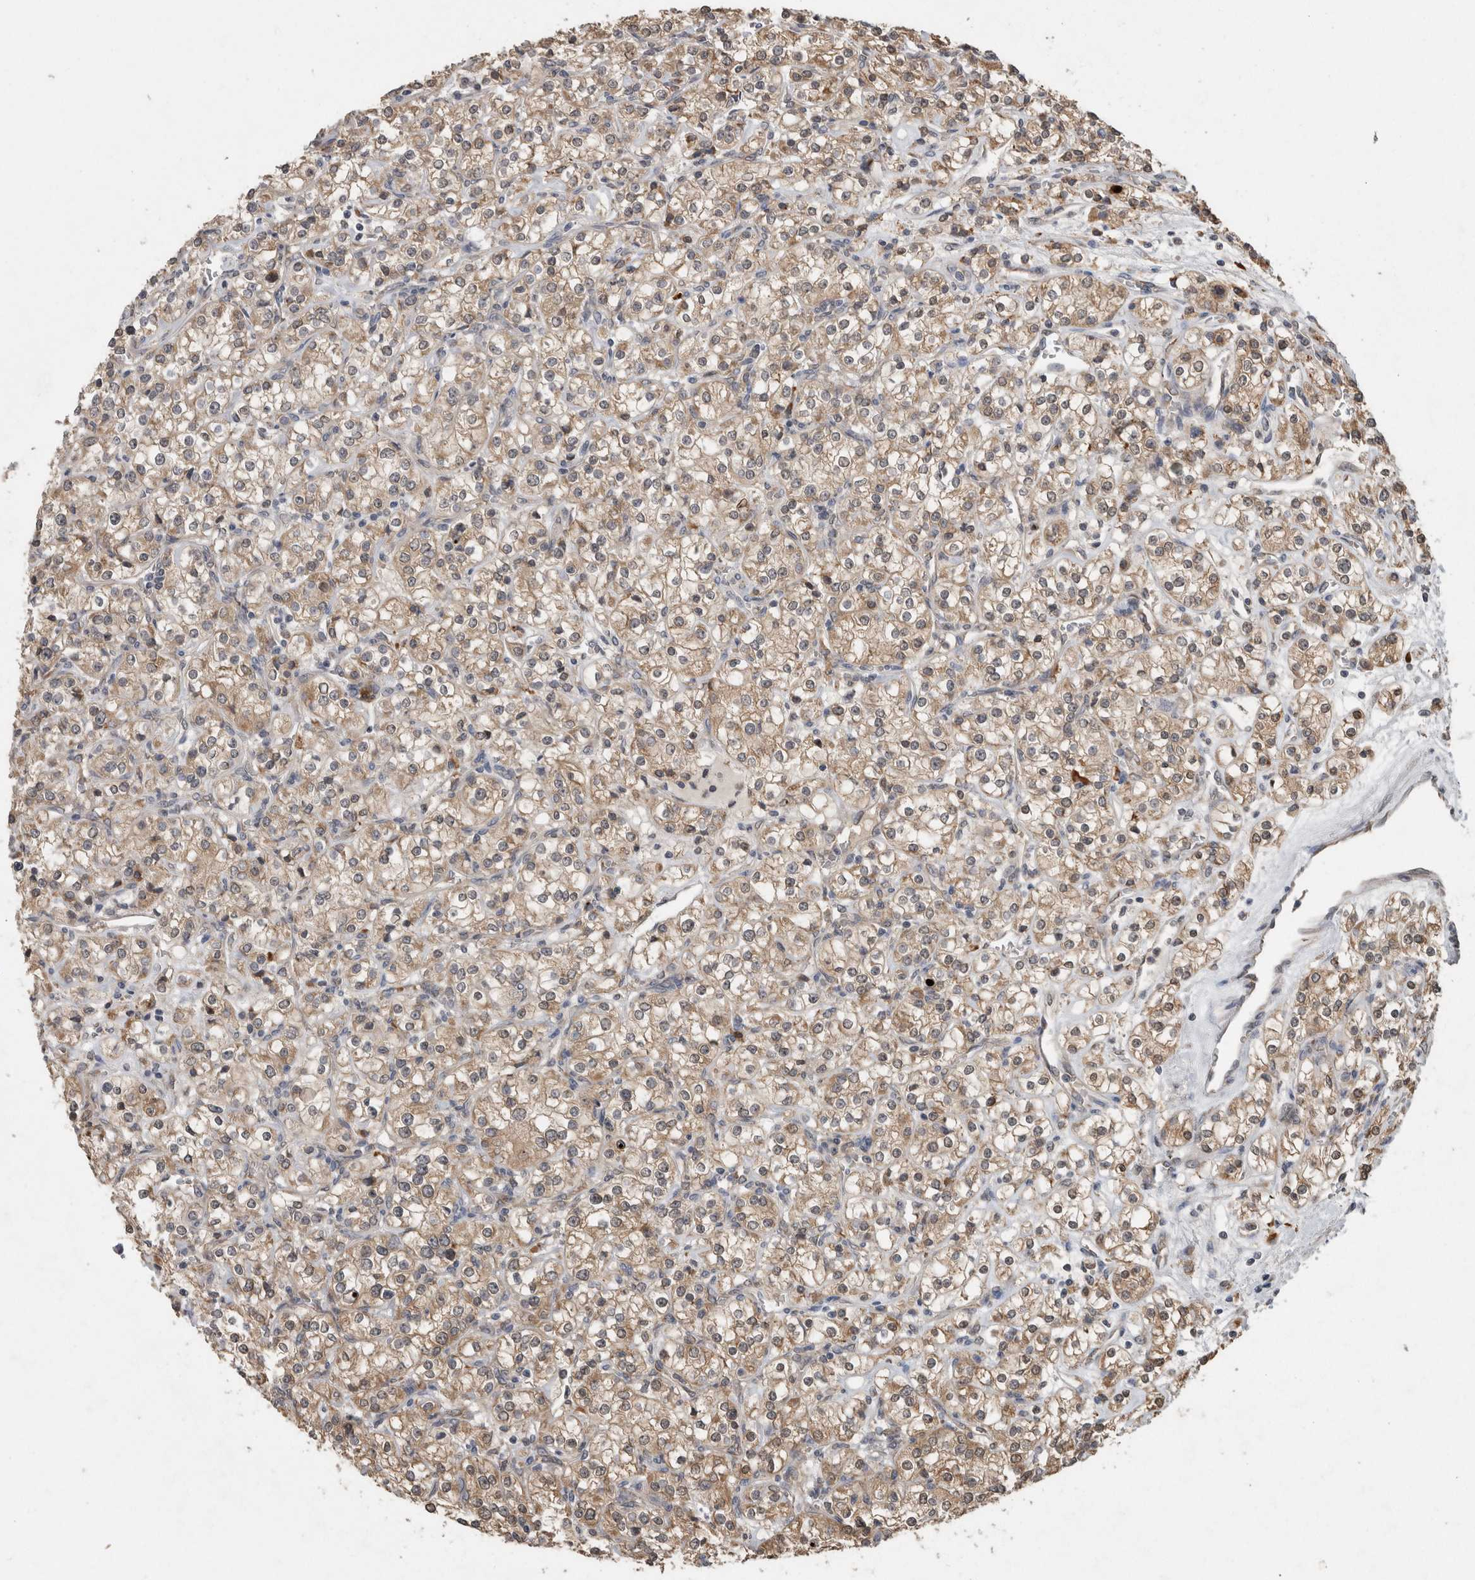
{"staining": {"intensity": "moderate", "quantity": ">75%", "location": "cytoplasmic/membranous"}, "tissue": "renal cancer", "cell_type": "Tumor cells", "image_type": "cancer", "snomed": [{"axis": "morphology", "description": "Adenocarcinoma, NOS"}, {"axis": "topography", "description": "Kidney"}], "caption": "Adenocarcinoma (renal) tissue reveals moderate cytoplasmic/membranous positivity in about >75% of tumor cells, visualized by immunohistochemistry. The staining was performed using DAB (3,3'-diaminobenzidine) to visualize the protein expression in brown, while the nuclei were stained in blue with hematoxylin (Magnification: 20x).", "gene": "ADGRL3", "patient": {"sex": "male", "age": 77}}